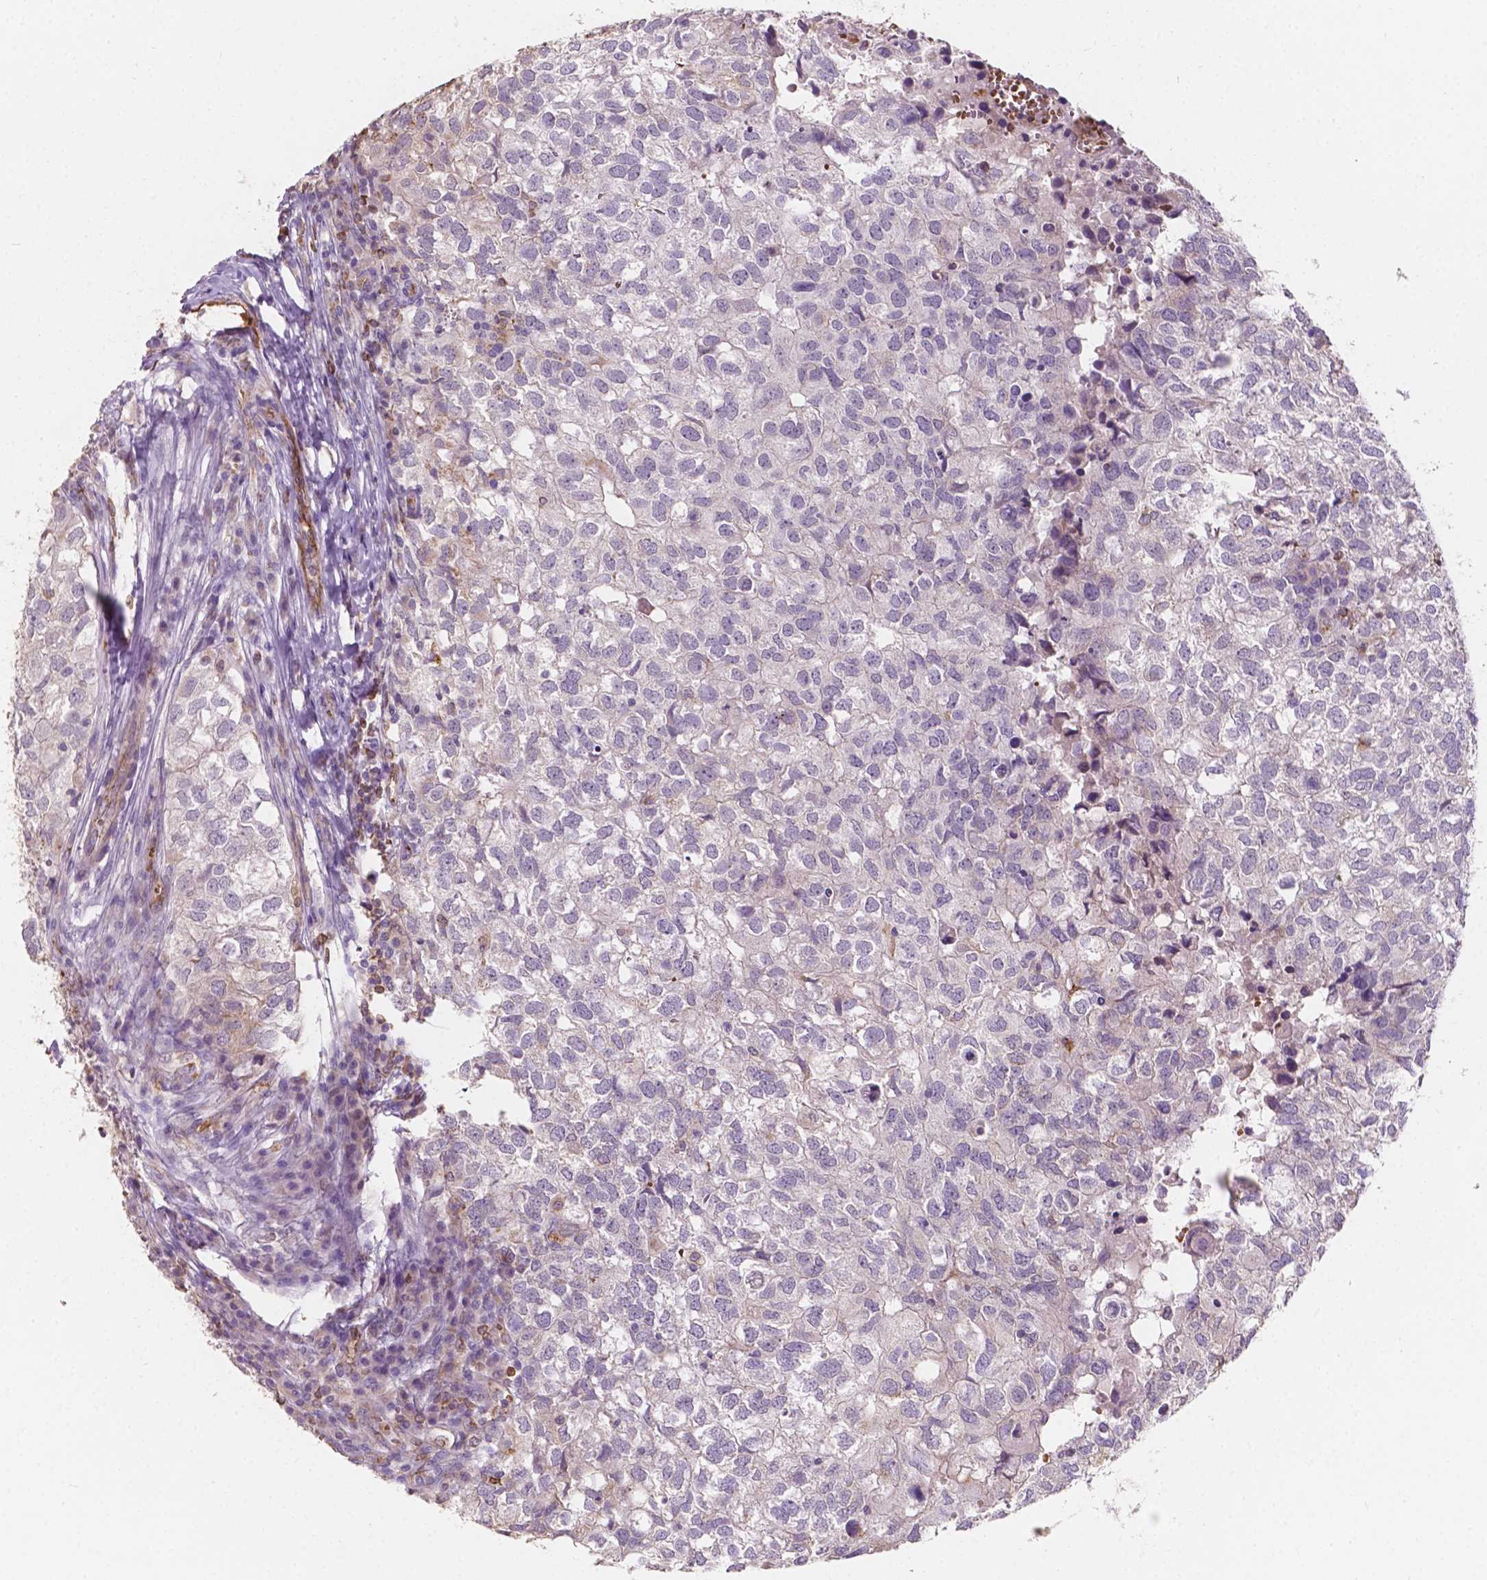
{"staining": {"intensity": "negative", "quantity": "none", "location": "none"}, "tissue": "breast cancer", "cell_type": "Tumor cells", "image_type": "cancer", "snomed": [{"axis": "morphology", "description": "Duct carcinoma"}, {"axis": "topography", "description": "Breast"}], "caption": "Micrograph shows no protein expression in tumor cells of breast cancer (infiltrating ductal carcinoma) tissue.", "gene": "SLC22A4", "patient": {"sex": "female", "age": 30}}